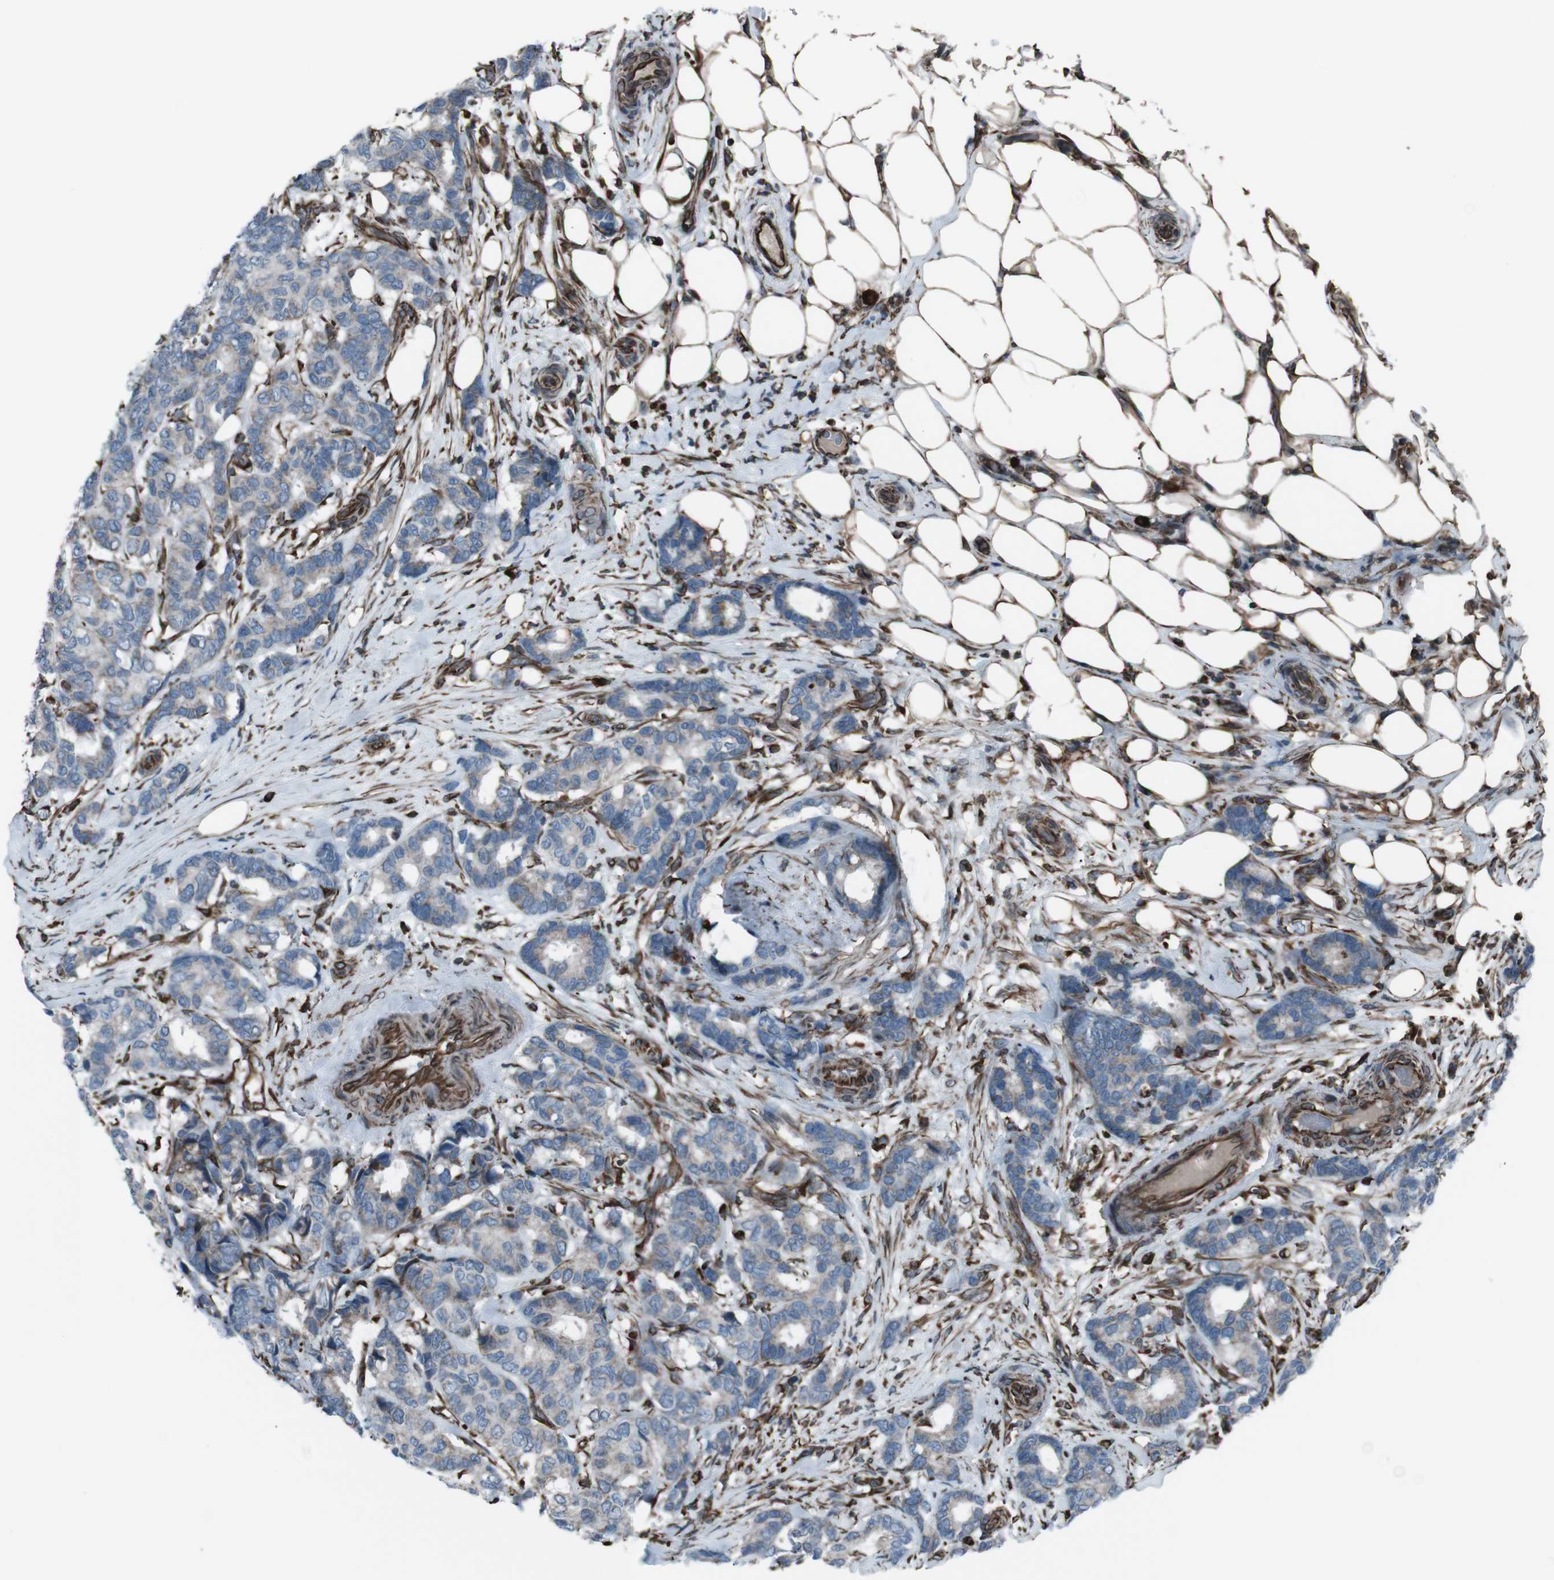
{"staining": {"intensity": "weak", "quantity": "<25%", "location": "cytoplasmic/membranous"}, "tissue": "breast cancer", "cell_type": "Tumor cells", "image_type": "cancer", "snomed": [{"axis": "morphology", "description": "Duct carcinoma"}, {"axis": "topography", "description": "Breast"}], "caption": "Immunohistochemistry (IHC) of human breast cancer displays no positivity in tumor cells. (Brightfield microscopy of DAB immunohistochemistry at high magnification).", "gene": "TMEM141", "patient": {"sex": "female", "age": 87}}